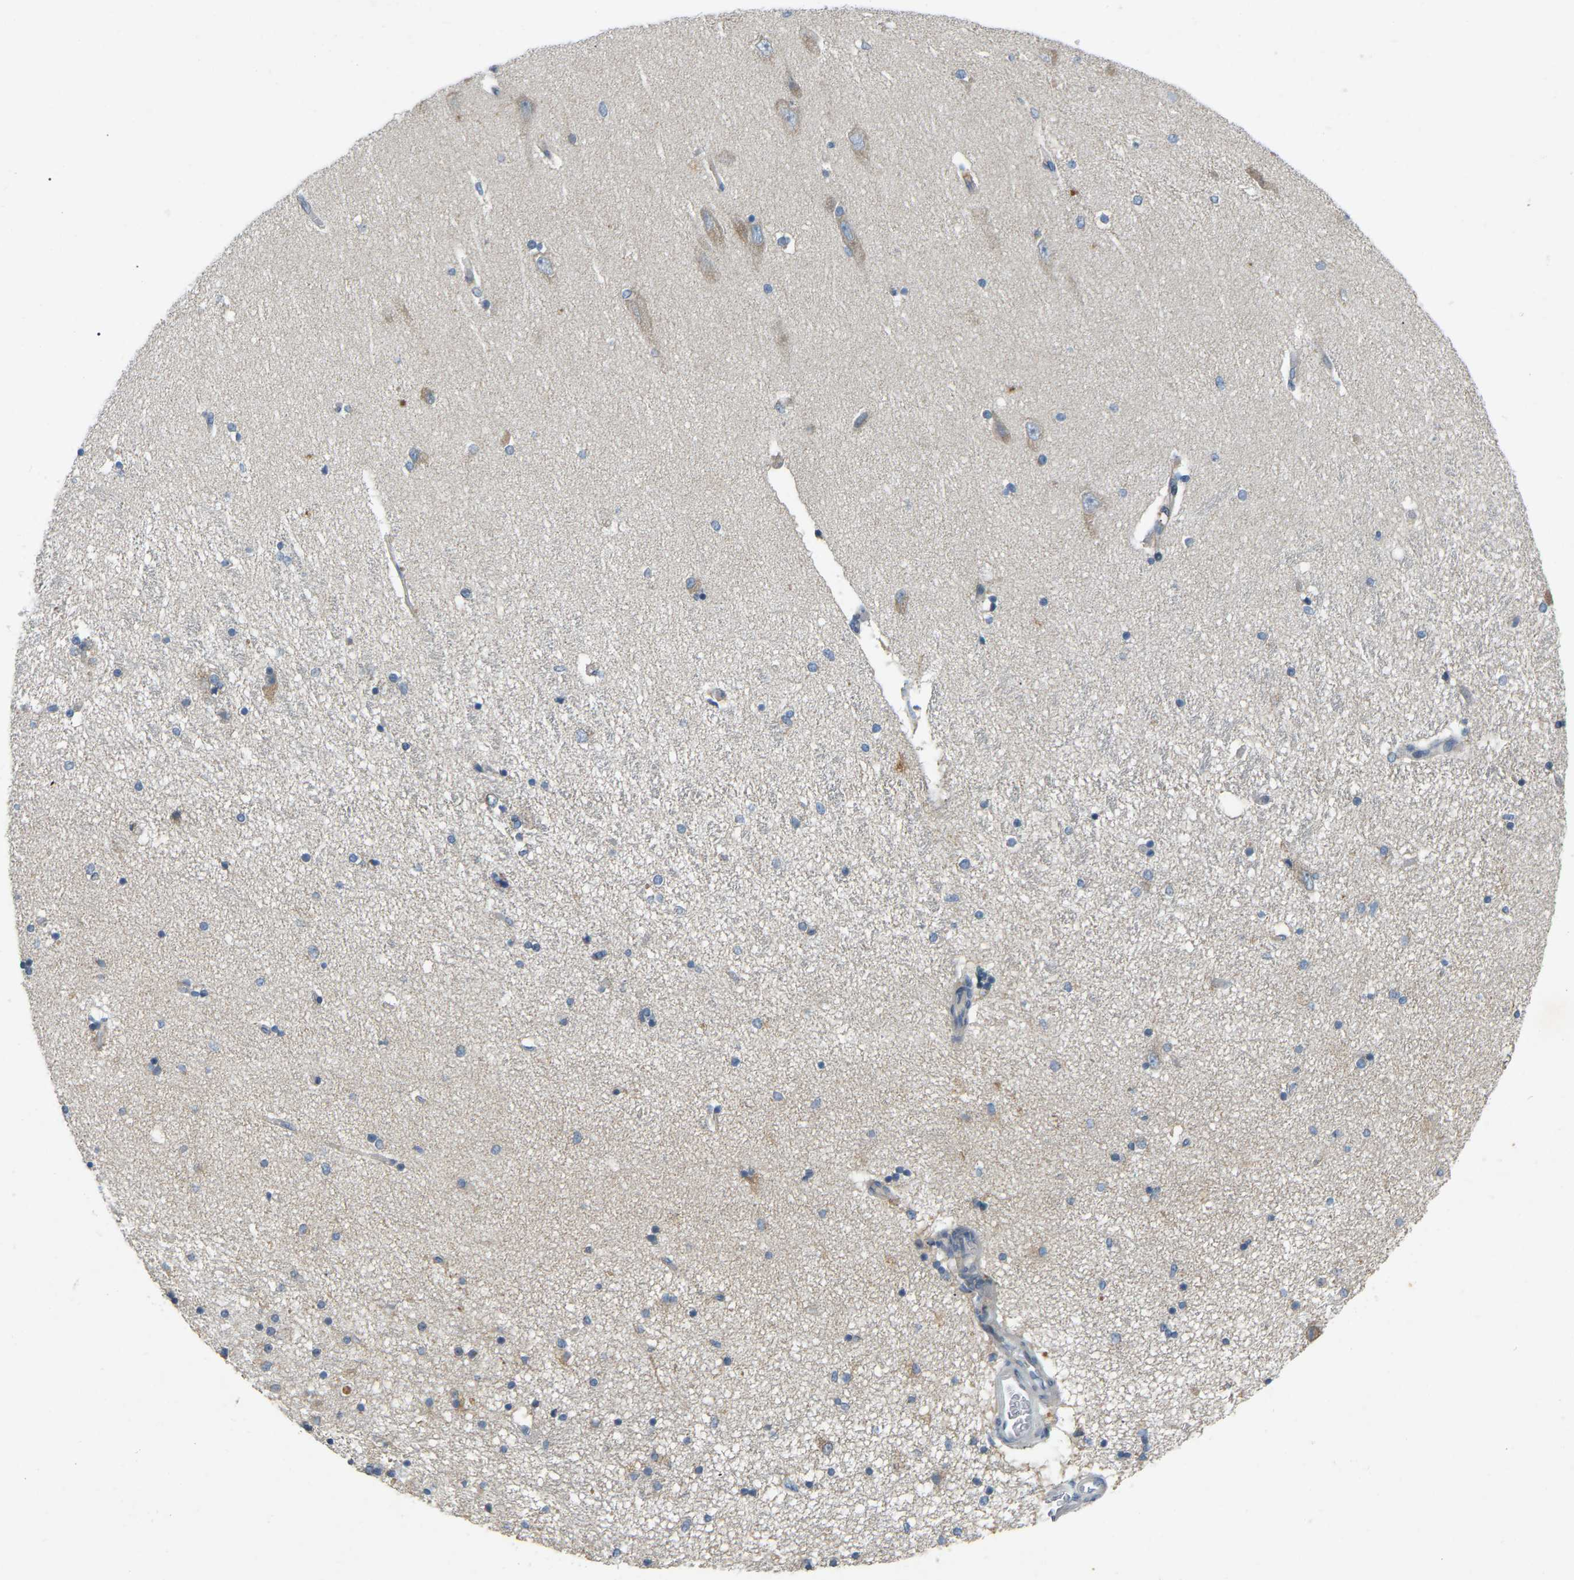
{"staining": {"intensity": "negative", "quantity": "none", "location": "none"}, "tissue": "hippocampus", "cell_type": "Glial cells", "image_type": "normal", "snomed": [{"axis": "morphology", "description": "Normal tissue, NOS"}, {"axis": "topography", "description": "Hippocampus"}], "caption": "Benign hippocampus was stained to show a protein in brown. There is no significant expression in glial cells. (Immunohistochemistry (ihc), brightfield microscopy, high magnification).", "gene": "ENSG00000283765", "patient": {"sex": "female", "age": 54}}